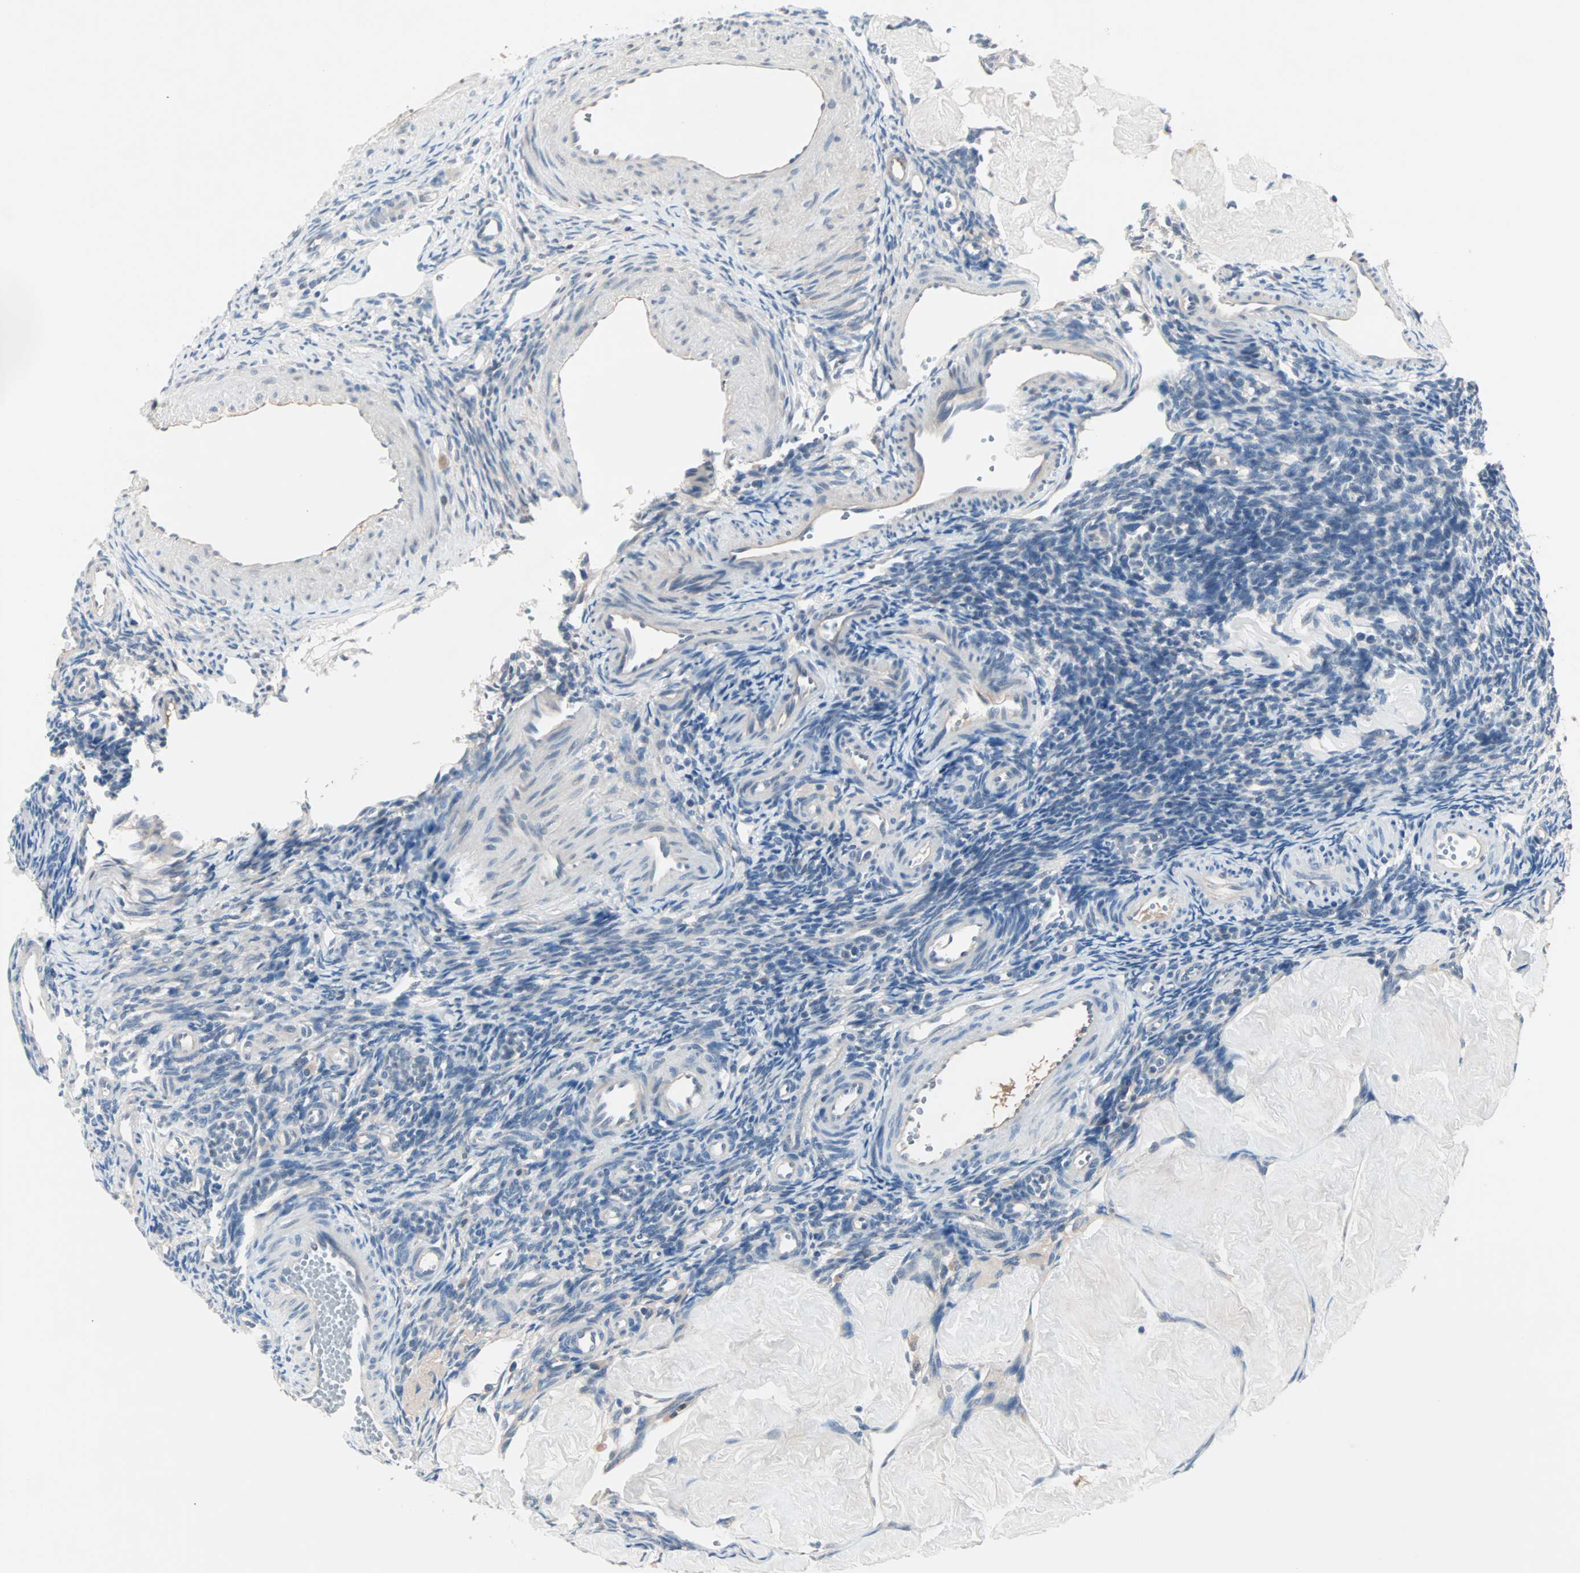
{"staining": {"intensity": "negative", "quantity": "none", "location": "none"}, "tissue": "ovary", "cell_type": "Ovarian stroma cells", "image_type": "normal", "snomed": [{"axis": "morphology", "description": "Normal tissue, NOS"}, {"axis": "topography", "description": "Ovary"}], "caption": "This is an immunohistochemistry micrograph of benign ovary. There is no staining in ovarian stroma cells.", "gene": "CCNE2", "patient": {"sex": "female", "age": 33}}